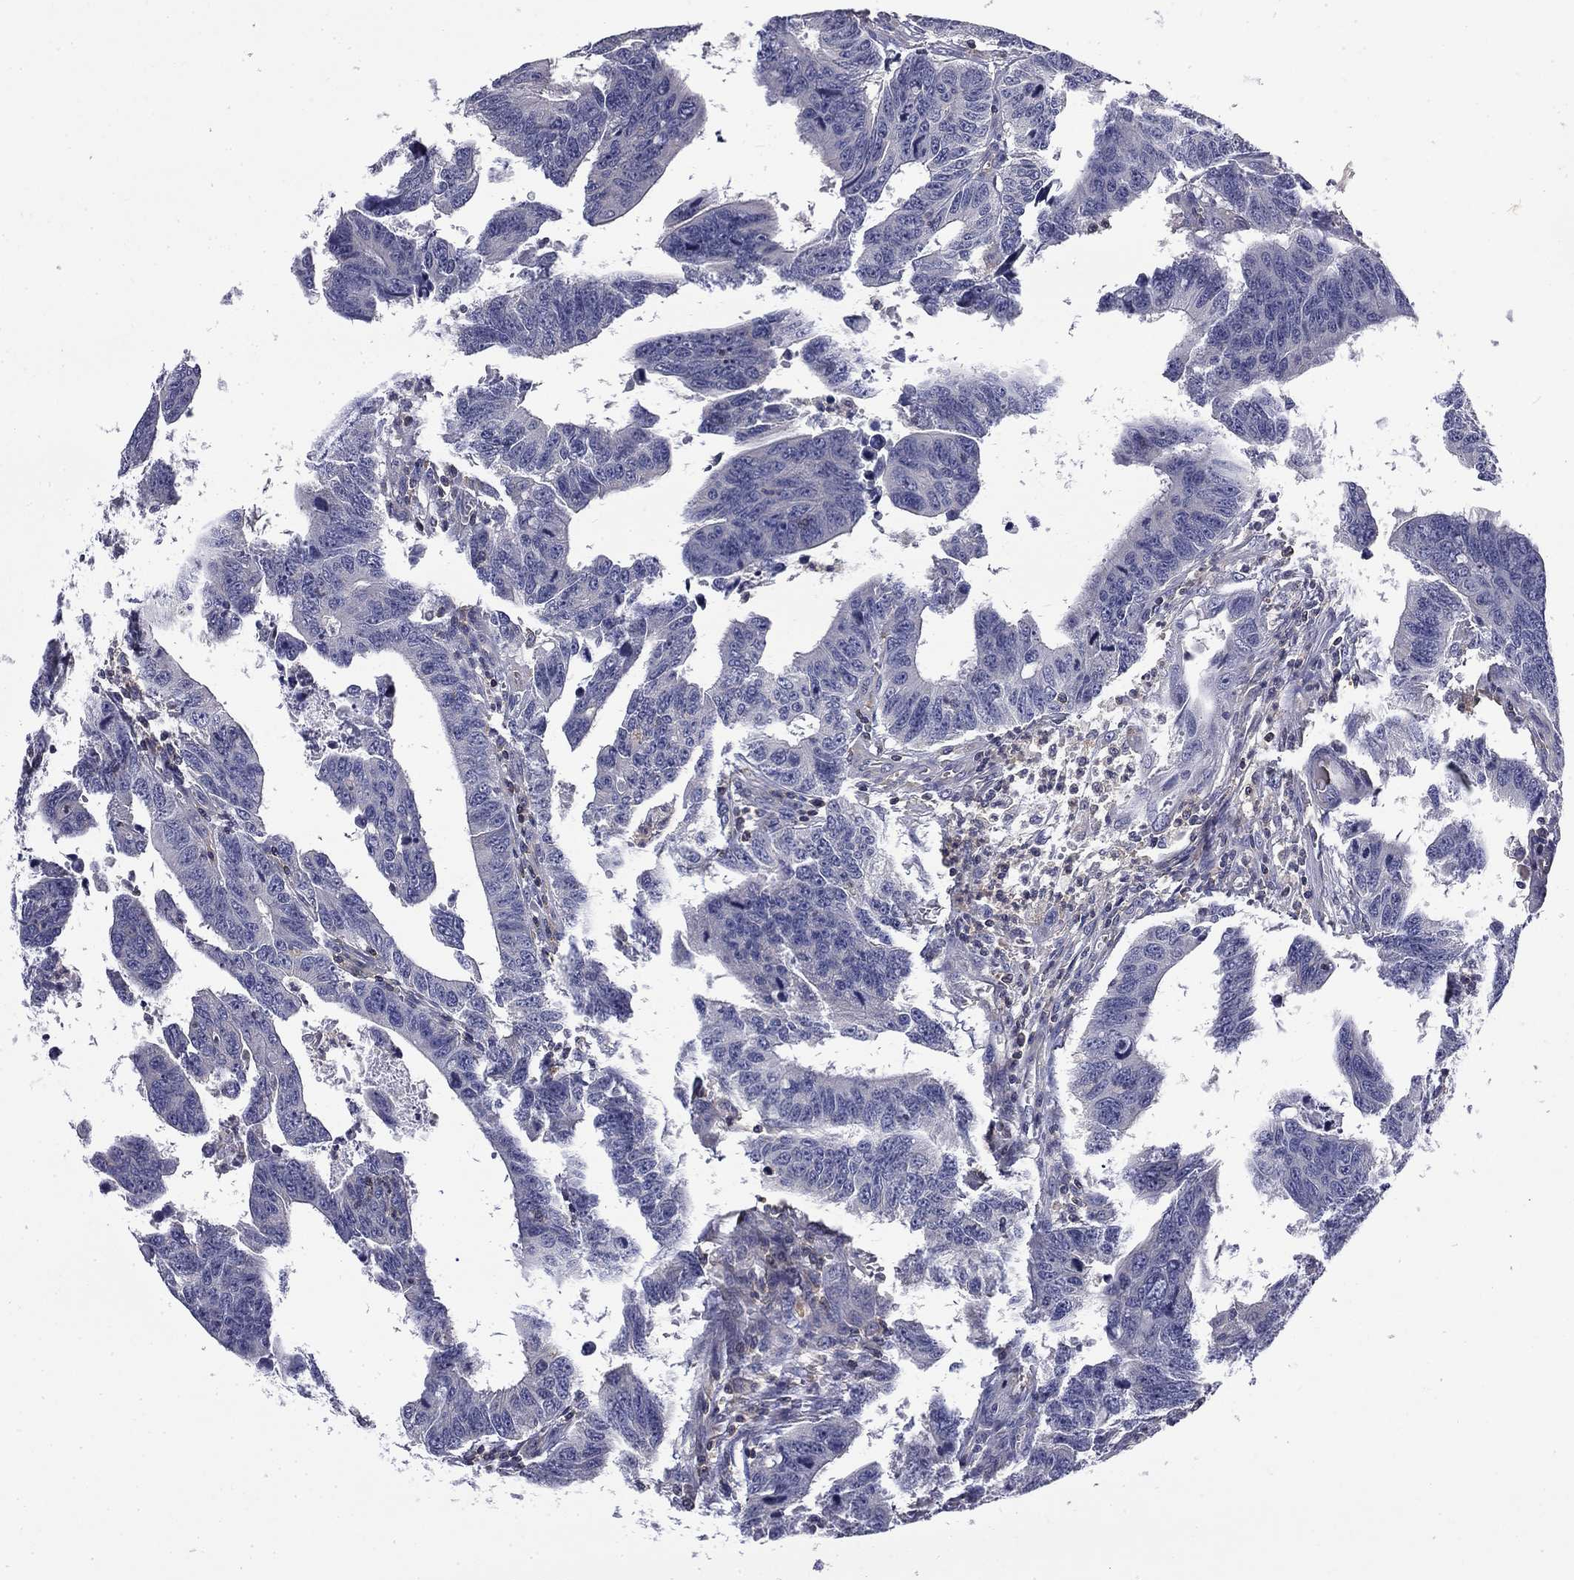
{"staining": {"intensity": "negative", "quantity": "none", "location": "none"}, "tissue": "colorectal cancer", "cell_type": "Tumor cells", "image_type": "cancer", "snomed": [{"axis": "morphology", "description": "Adenocarcinoma, NOS"}, {"axis": "topography", "description": "Appendix"}, {"axis": "topography", "description": "Colon"}, {"axis": "topography", "description": "Cecum"}, {"axis": "topography", "description": "Colon asc"}], "caption": "DAB (3,3'-diaminobenzidine) immunohistochemical staining of human adenocarcinoma (colorectal) shows no significant staining in tumor cells.", "gene": "ARHGAP45", "patient": {"sex": "female", "age": 85}}